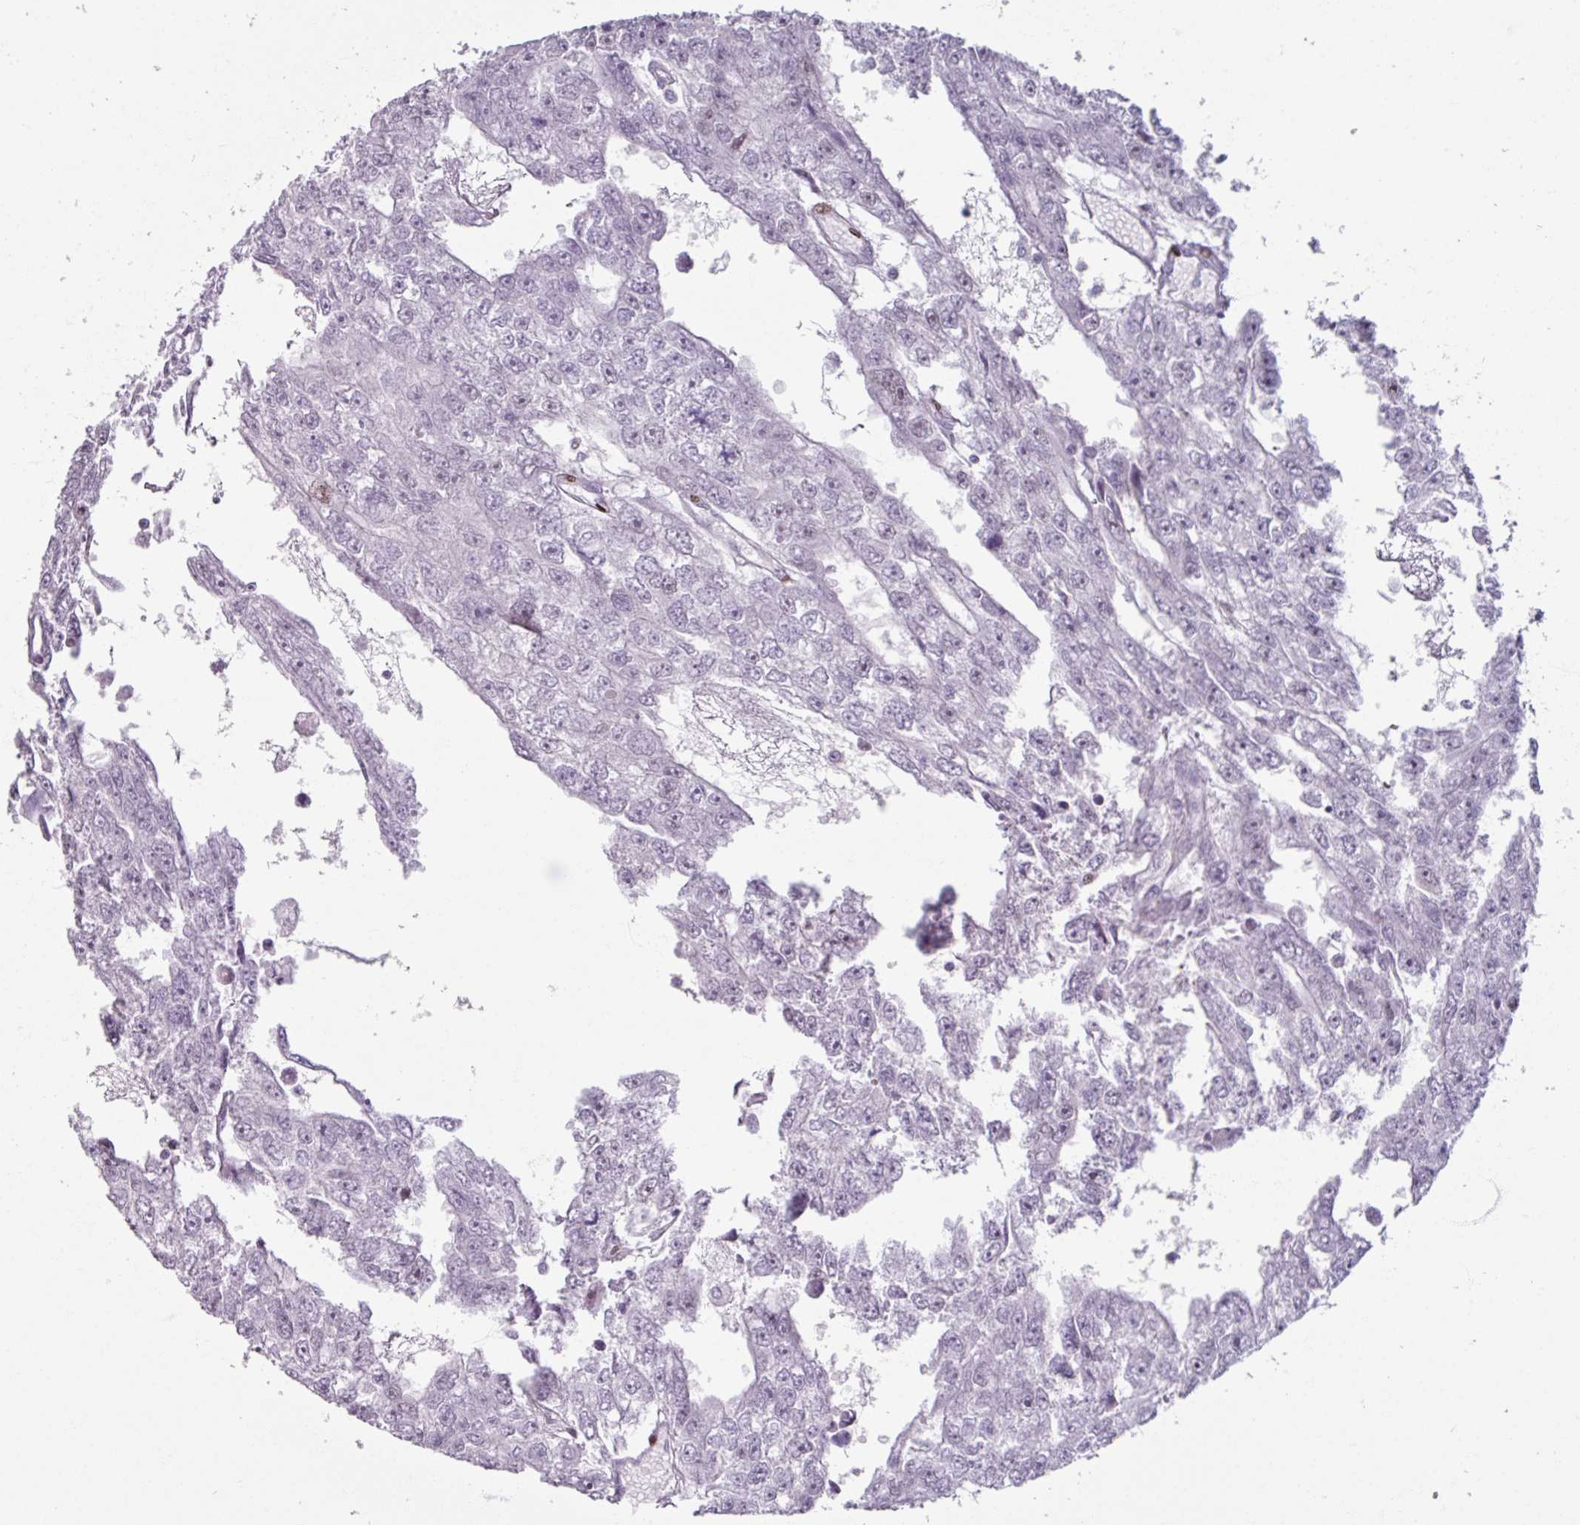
{"staining": {"intensity": "negative", "quantity": "none", "location": "none"}, "tissue": "testis cancer", "cell_type": "Tumor cells", "image_type": "cancer", "snomed": [{"axis": "morphology", "description": "Carcinoma, Embryonal, NOS"}, {"axis": "topography", "description": "Testis"}], "caption": "Protein analysis of testis embryonal carcinoma reveals no significant positivity in tumor cells. Nuclei are stained in blue.", "gene": "ATAD2", "patient": {"sex": "male", "age": 20}}